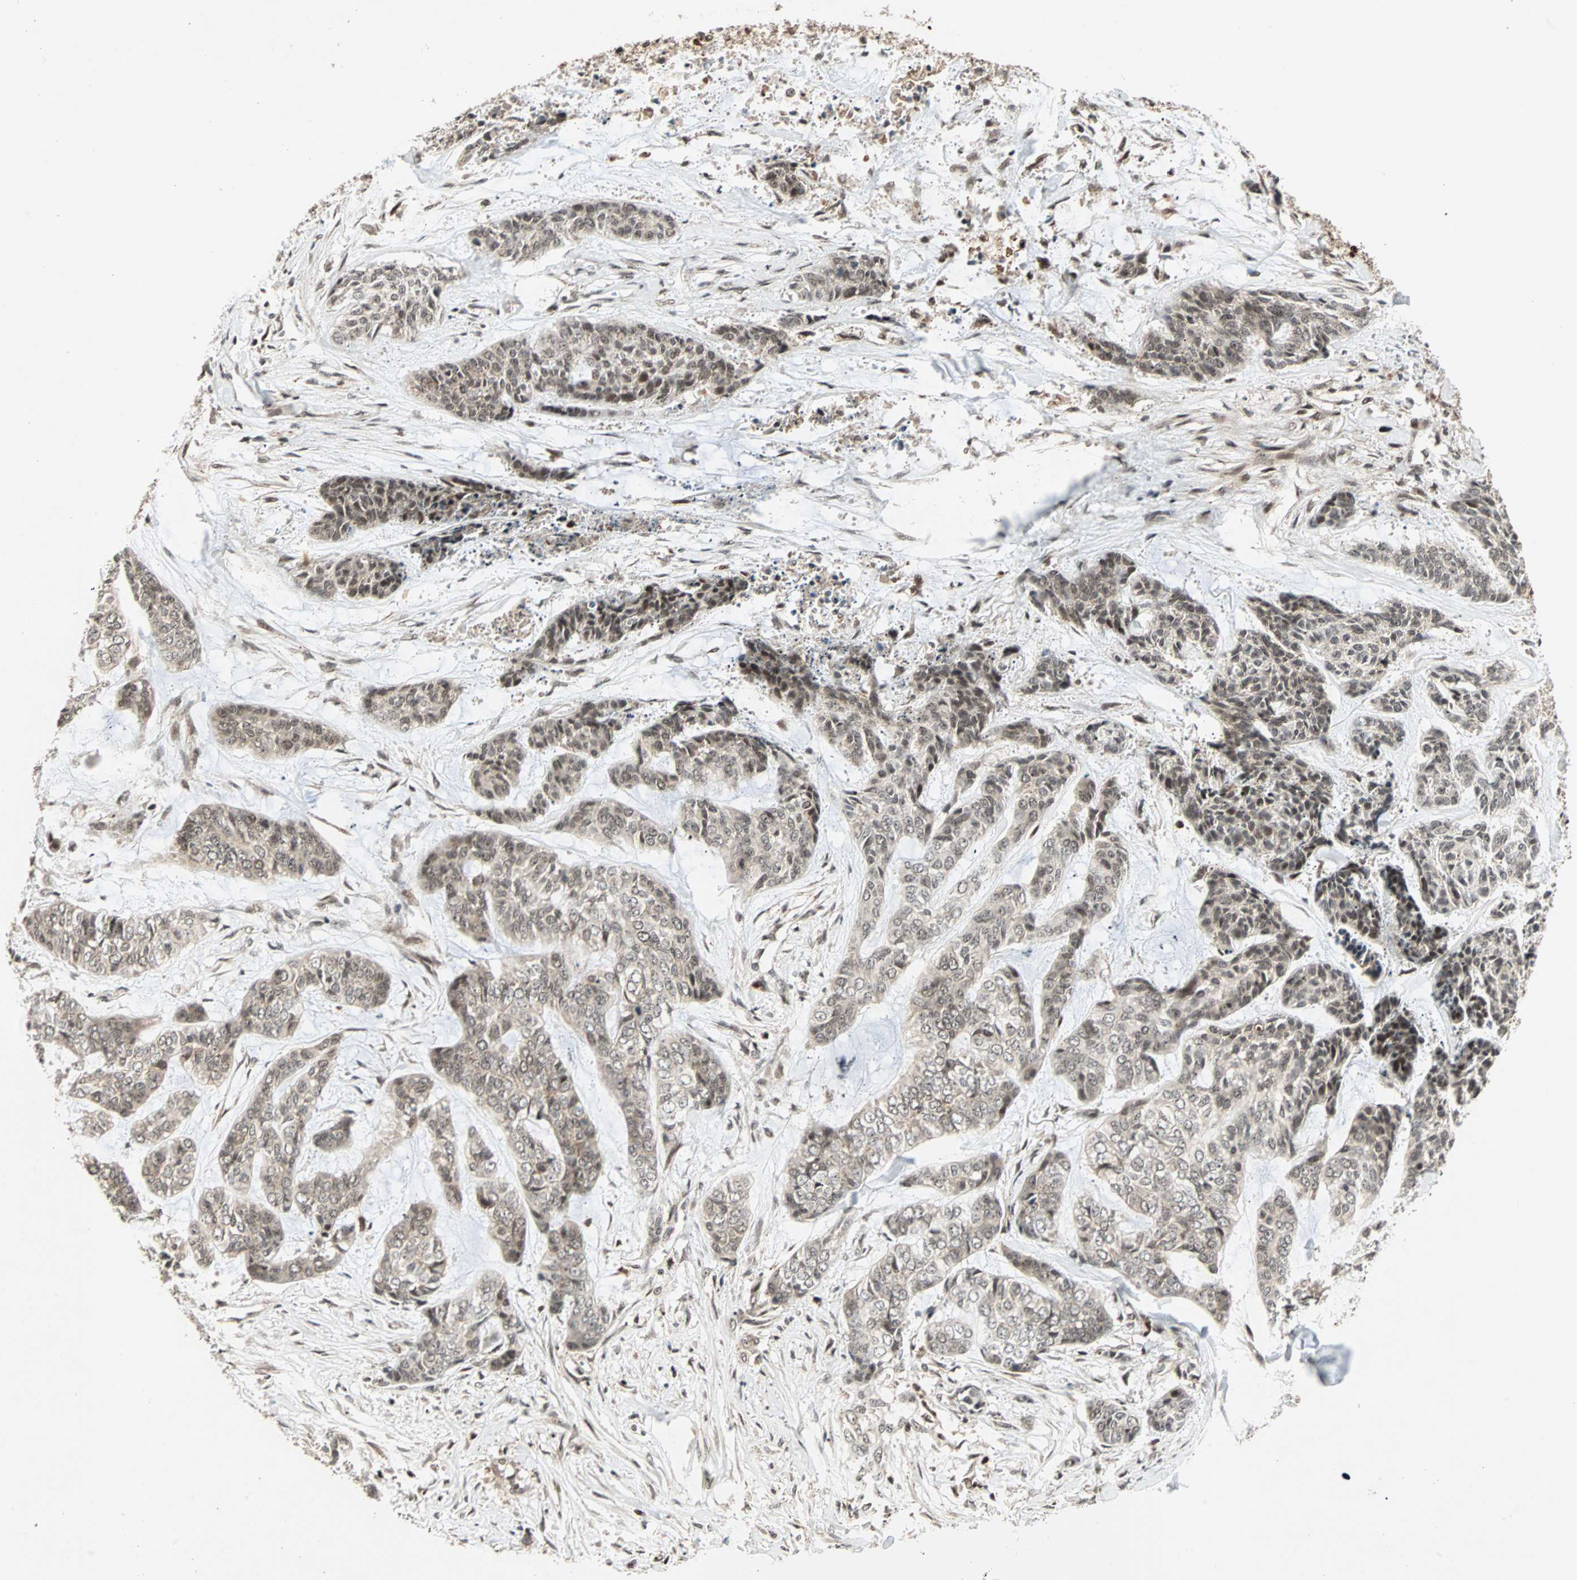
{"staining": {"intensity": "moderate", "quantity": ">75%", "location": "cytoplasmic/membranous,nuclear"}, "tissue": "skin cancer", "cell_type": "Tumor cells", "image_type": "cancer", "snomed": [{"axis": "morphology", "description": "Basal cell carcinoma"}, {"axis": "topography", "description": "Skin"}], "caption": "DAB (3,3'-diaminobenzidine) immunohistochemical staining of skin cancer displays moderate cytoplasmic/membranous and nuclear protein positivity in approximately >75% of tumor cells. (DAB (3,3'-diaminobenzidine) IHC, brown staining for protein, blue staining for nuclei).", "gene": "ZBED9", "patient": {"sex": "female", "age": 64}}